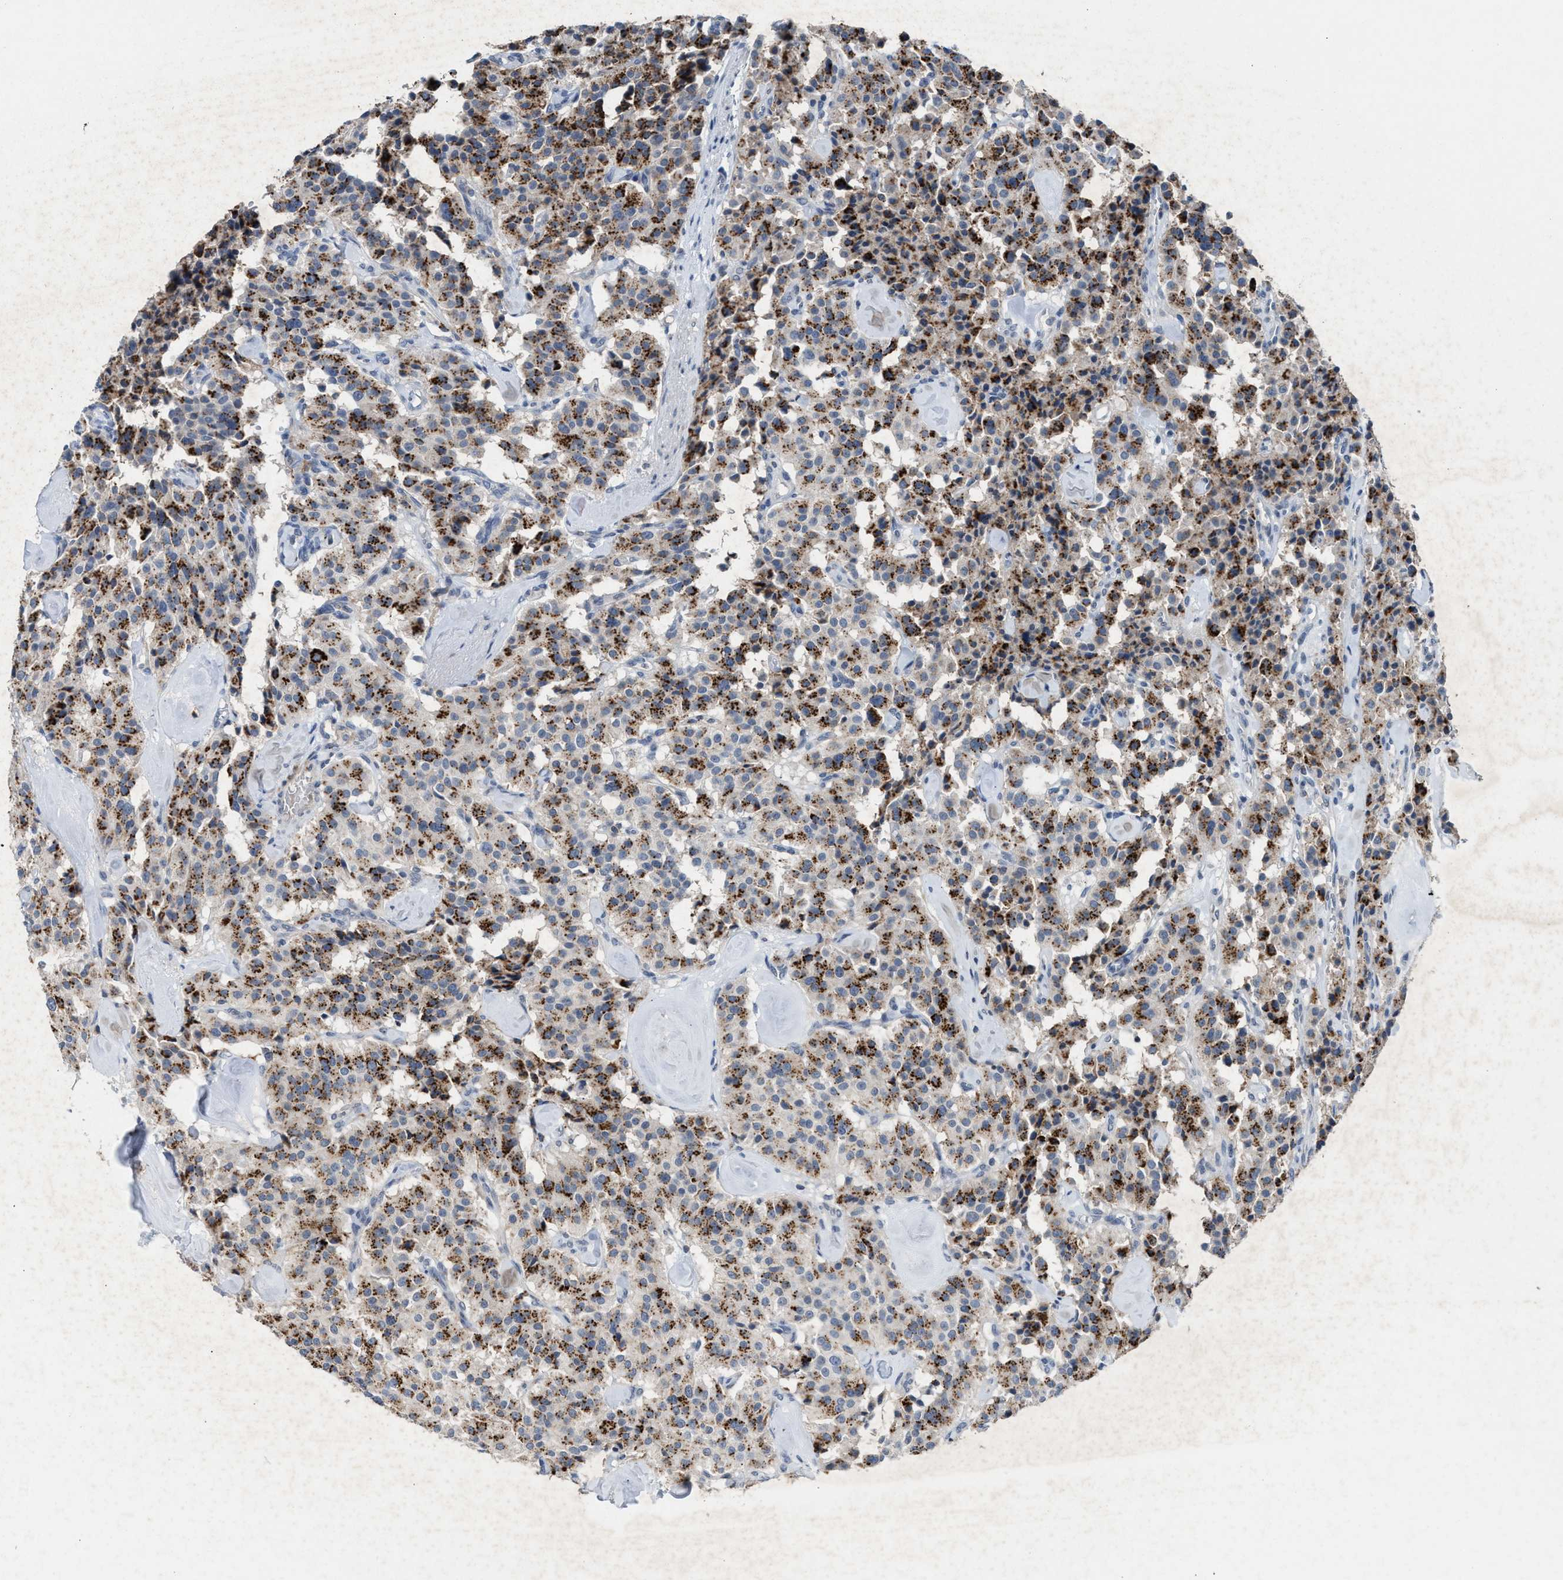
{"staining": {"intensity": "moderate", "quantity": ">75%", "location": "cytoplasmic/membranous"}, "tissue": "carcinoid", "cell_type": "Tumor cells", "image_type": "cancer", "snomed": [{"axis": "morphology", "description": "Carcinoid, malignant, NOS"}, {"axis": "topography", "description": "Lung"}], "caption": "This is a photomicrograph of immunohistochemistry (IHC) staining of carcinoid (malignant), which shows moderate expression in the cytoplasmic/membranous of tumor cells.", "gene": "SLC5A5", "patient": {"sex": "male", "age": 30}}